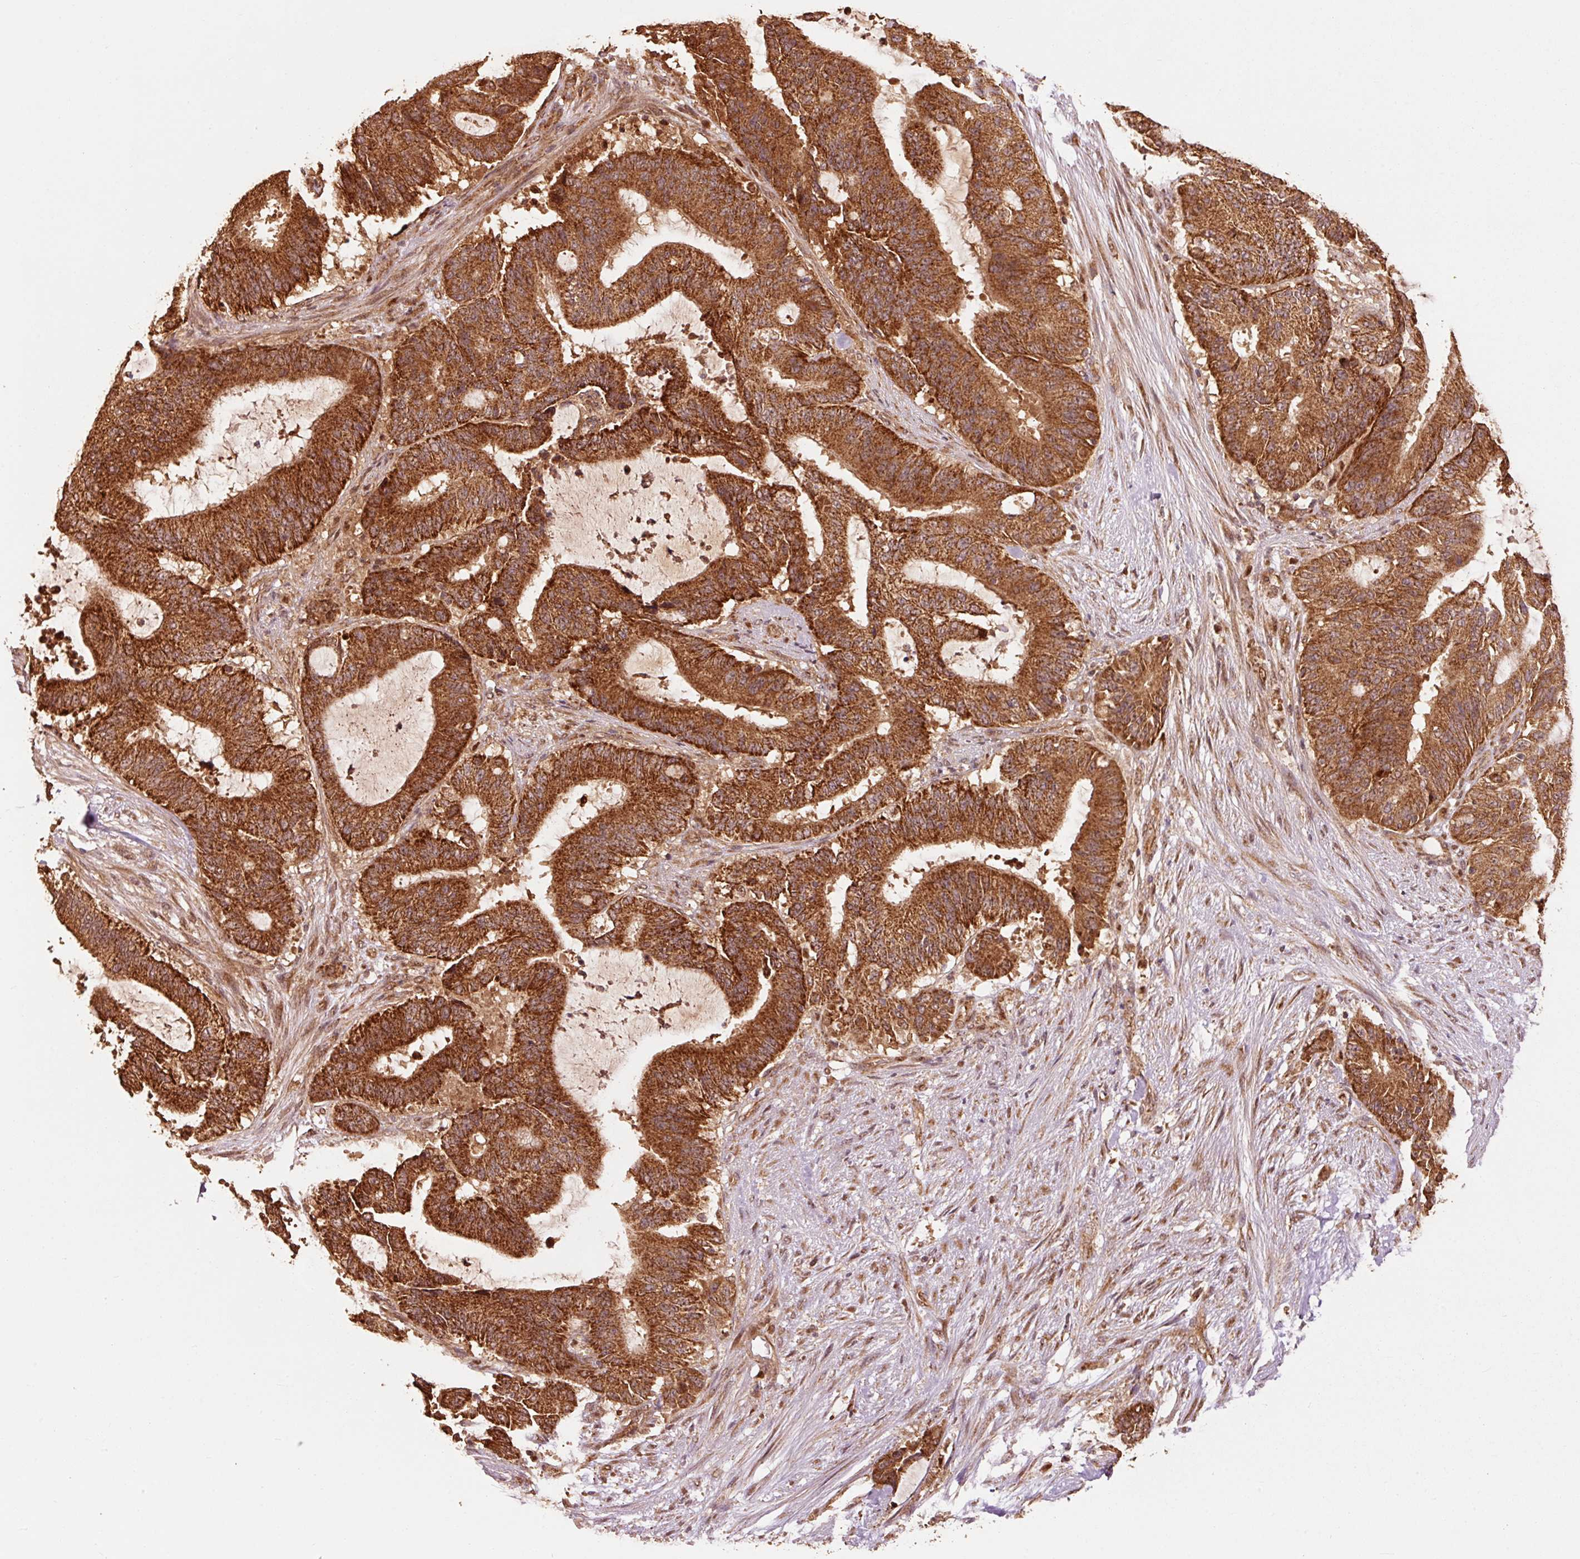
{"staining": {"intensity": "strong", "quantity": ">75%", "location": "cytoplasmic/membranous"}, "tissue": "liver cancer", "cell_type": "Tumor cells", "image_type": "cancer", "snomed": [{"axis": "morphology", "description": "Normal tissue, NOS"}, {"axis": "morphology", "description": "Cholangiocarcinoma"}, {"axis": "topography", "description": "Liver"}, {"axis": "topography", "description": "Peripheral nerve tissue"}], "caption": "Immunohistochemical staining of cholangiocarcinoma (liver) shows high levels of strong cytoplasmic/membranous protein staining in approximately >75% of tumor cells. (IHC, brightfield microscopy, high magnification).", "gene": "MRPL16", "patient": {"sex": "female", "age": 73}}